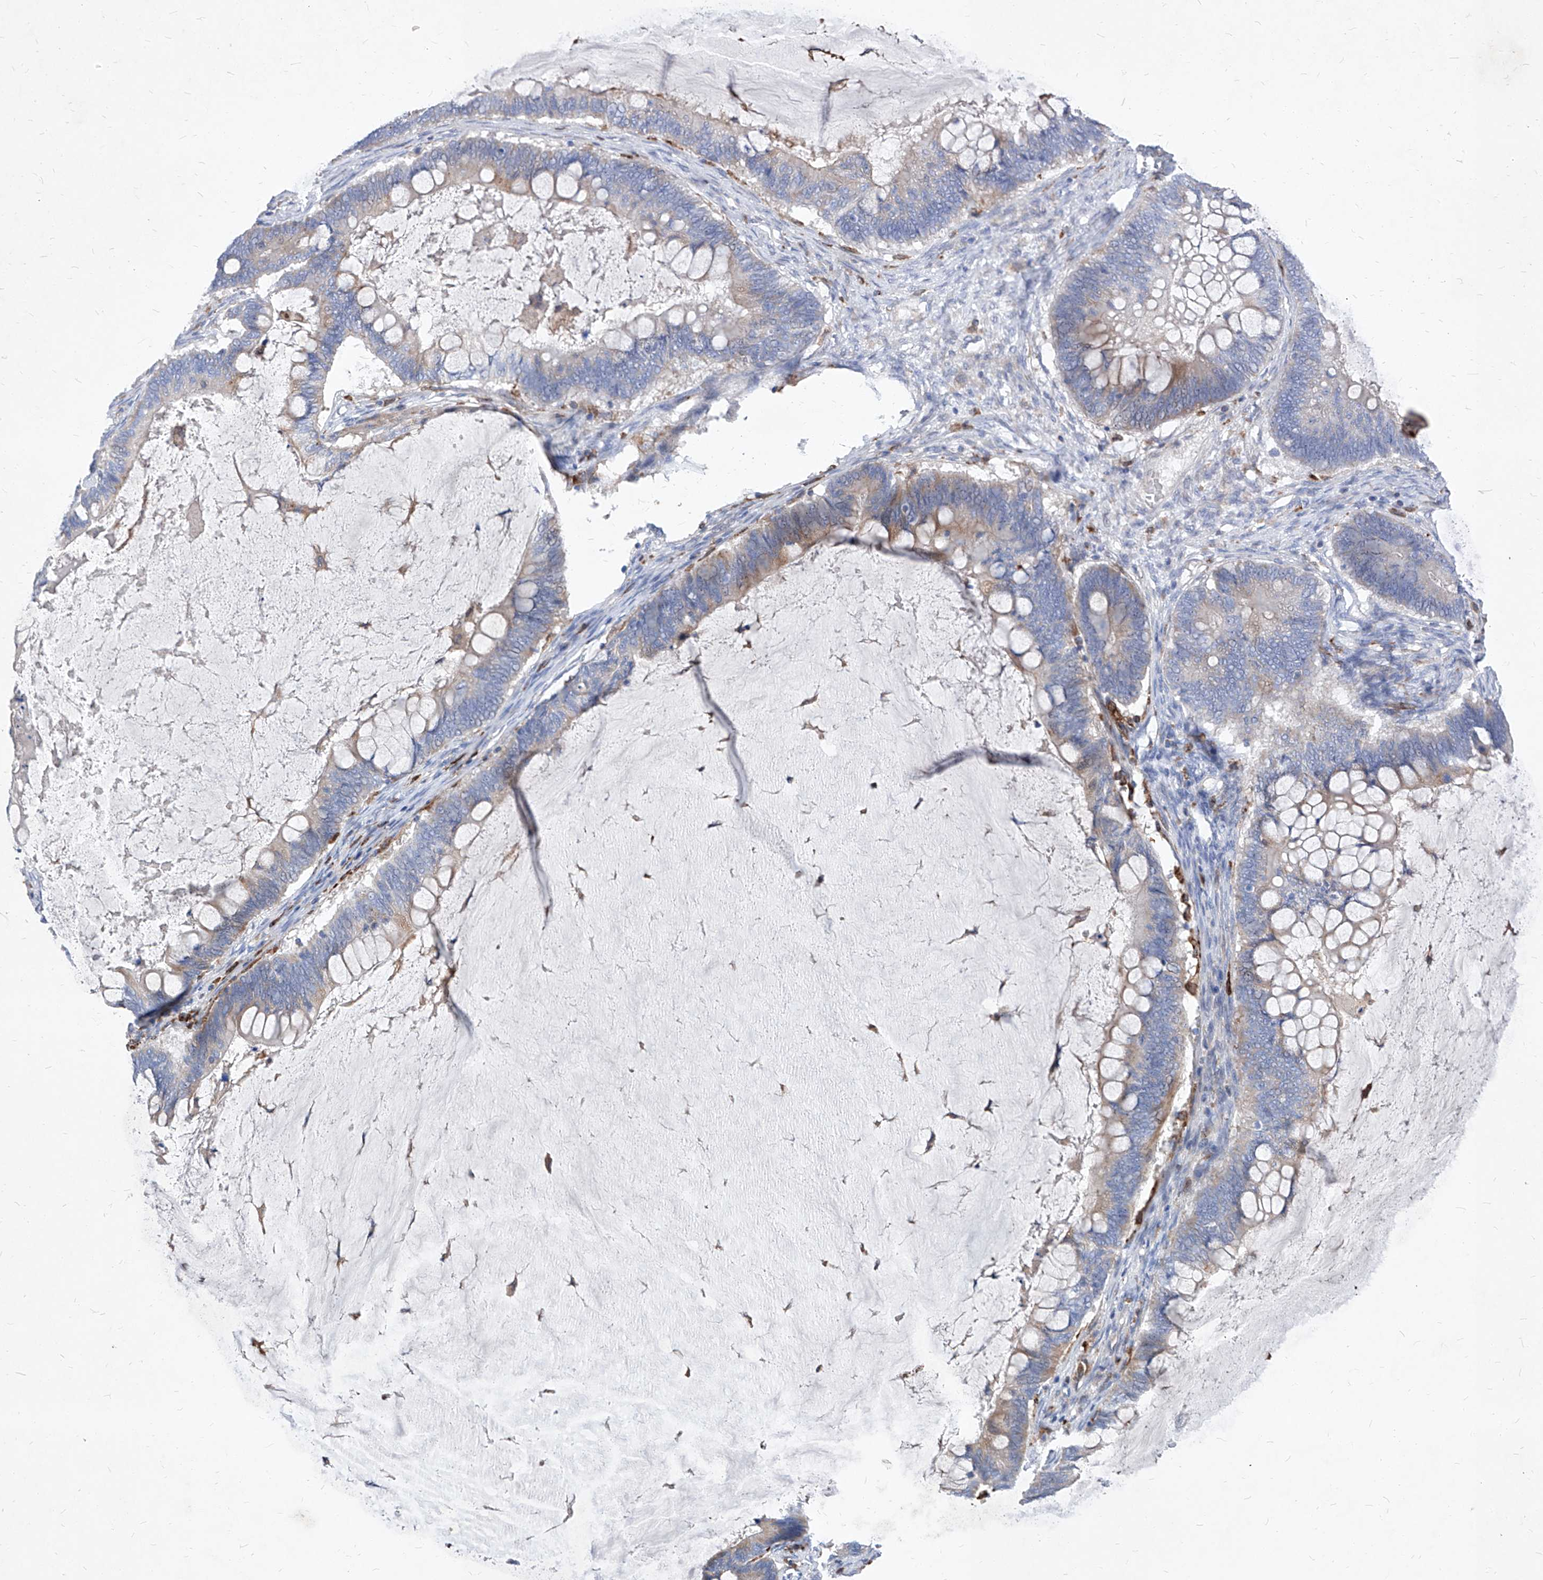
{"staining": {"intensity": "weak", "quantity": "<25%", "location": "cytoplasmic/membranous"}, "tissue": "ovarian cancer", "cell_type": "Tumor cells", "image_type": "cancer", "snomed": [{"axis": "morphology", "description": "Cystadenocarcinoma, mucinous, NOS"}, {"axis": "topography", "description": "Ovary"}], "caption": "Immunohistochemistry photomicrograph of ovarian cancer (mucinous cystadenocarcinoma) stained for a protein (brown), which demonstrates no expression in tumor cells. (Stains: DAB (3,3'-diaminobenzidine) IHC with hematoxylin counter stain, Microscopy: brightfield microscopy at high magnification).", "gene": "UBOX5", "patient": {"sex": "female", "age": 61}}